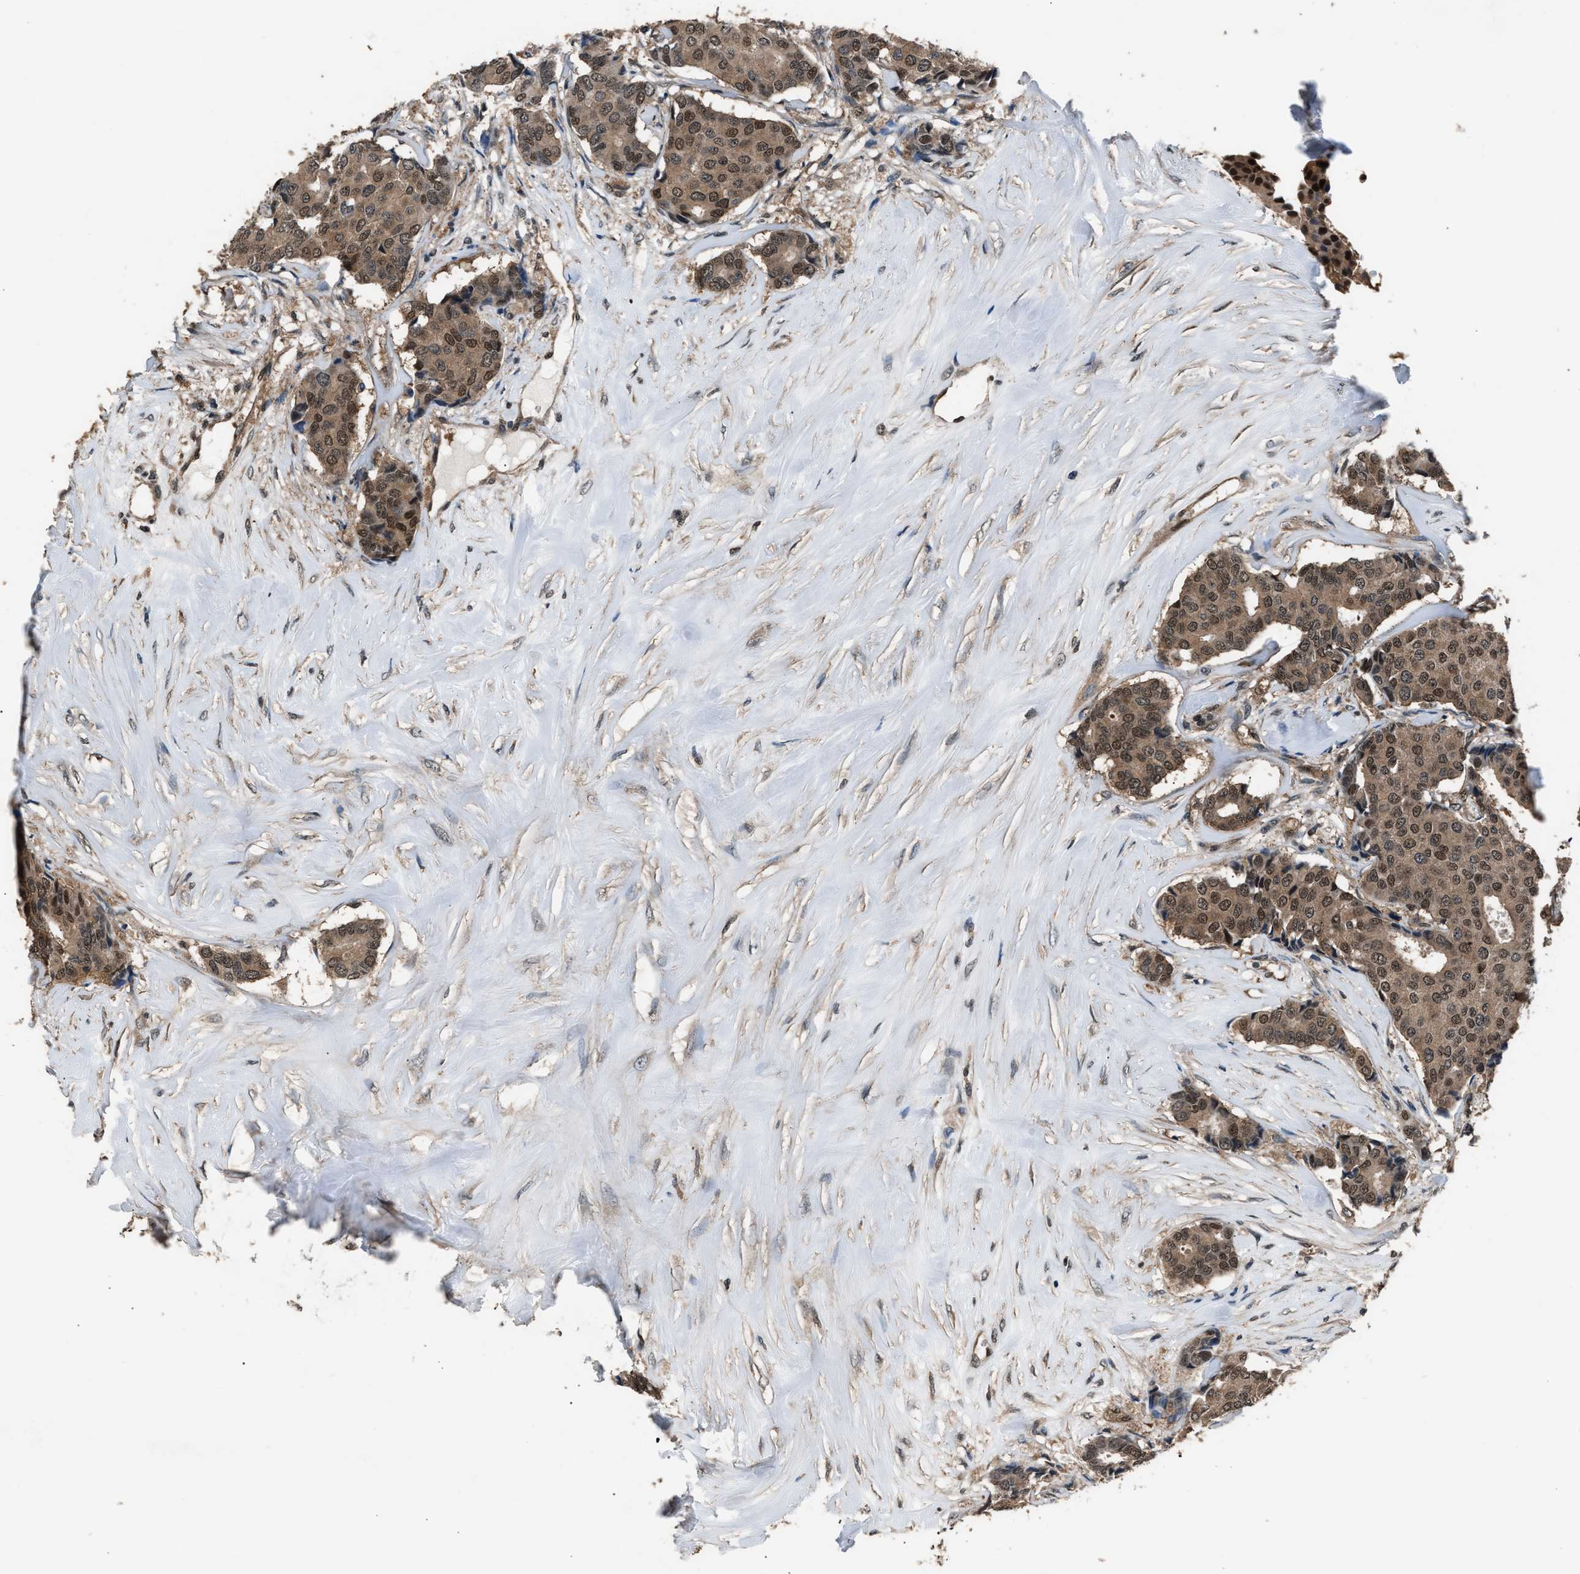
{"staining": {"intensity": "moderate", "quantity": ">75%", "location": "cytoplasmic/membranous,nuclear"}, "tissue": "breast cancer", "cell_type": "Tumor cells", "image_type": "cancer", "snomed": [{"axis": "morphology", "description": "Duct carcinoma"}, {"axis": "topography", "description": "Breast"}], "caption": "Immunohistochemistry (DAB (3,3'-diaminobenzidine)) staining of human infiltrating ductal carcinoma (breast) exhibits moderate cytoplasmic/membranous and nuclear protein expression in approximately >75% of tumor cells. (DAB IHC, brown staining for protein, blue staining for nuclei).", "gene": "DFFA", "patient": {"sex": "female", "age": 75}}